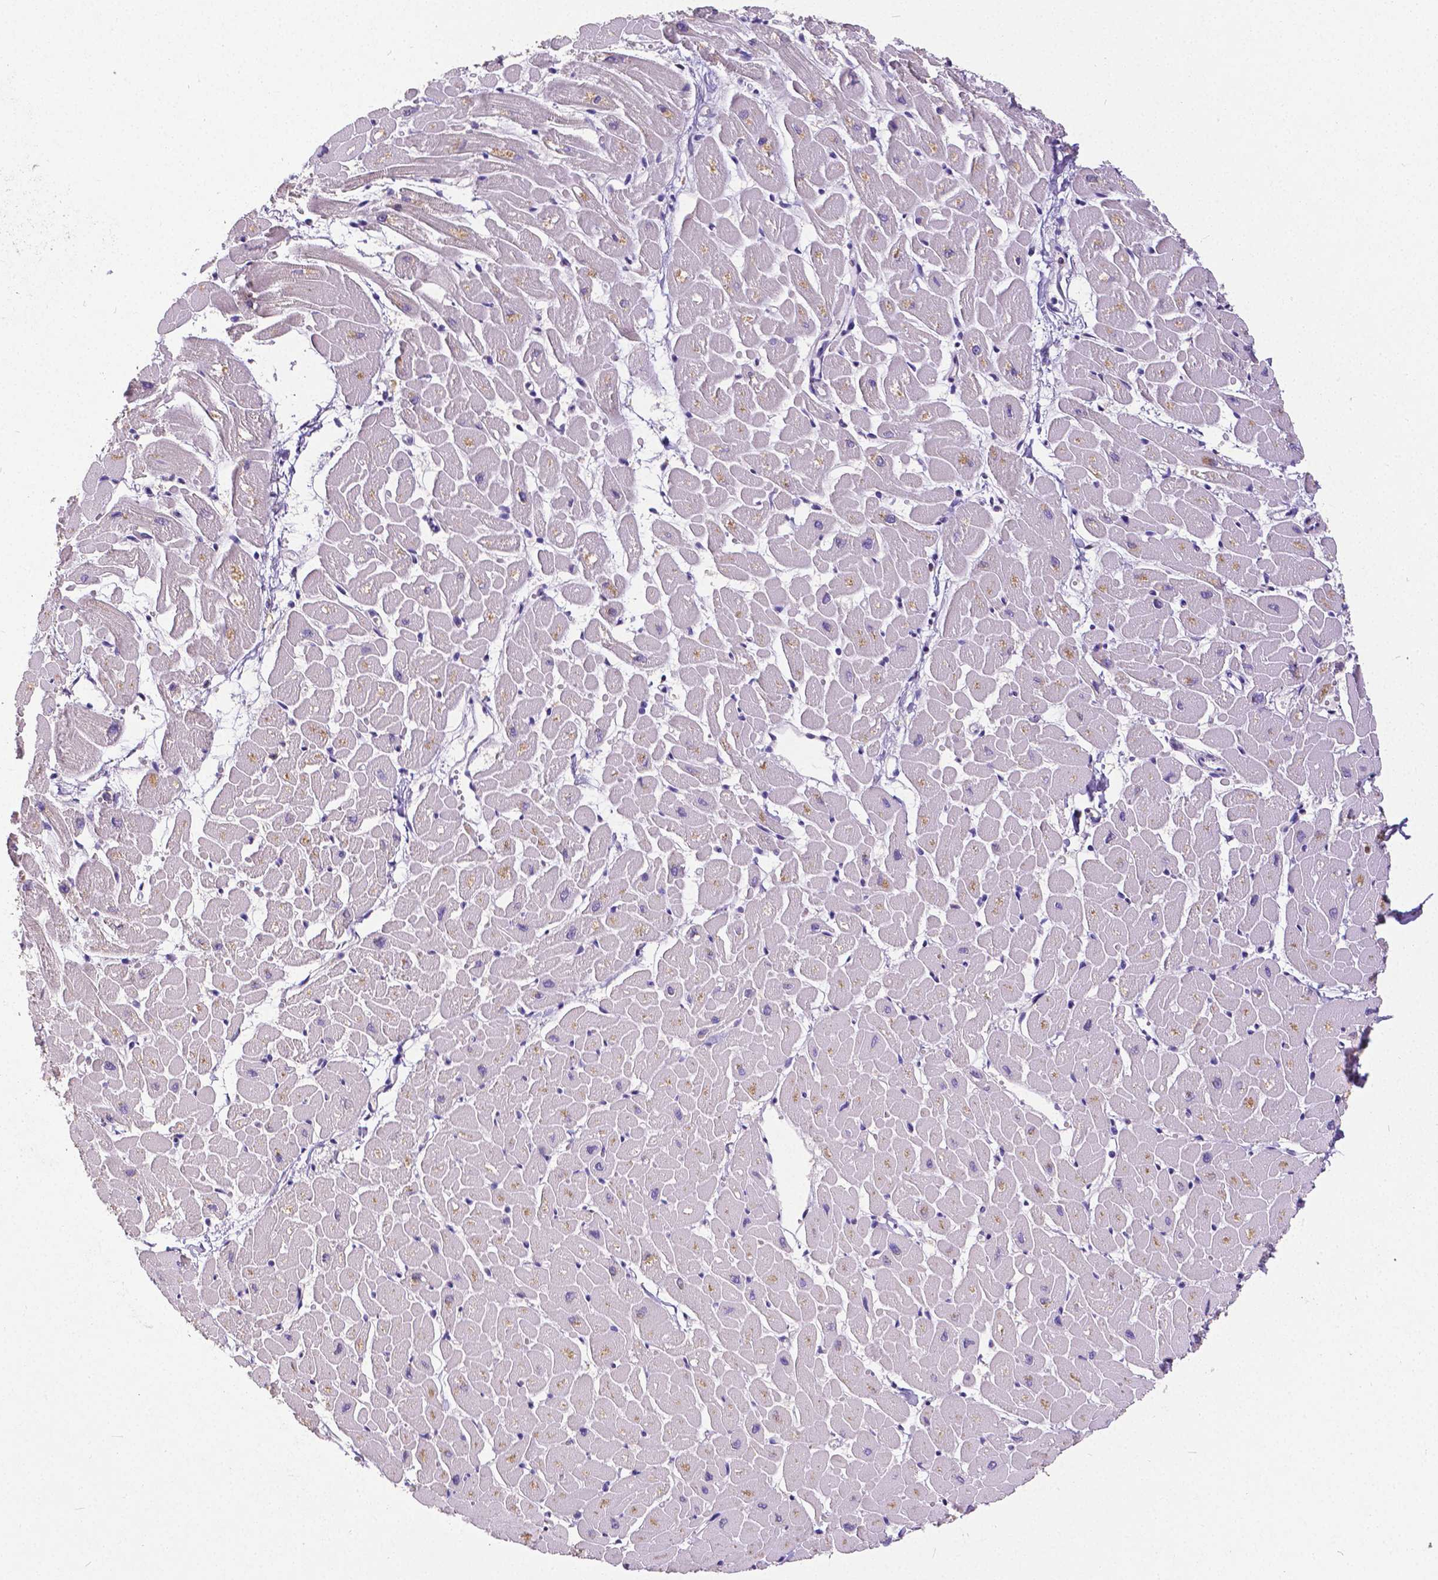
{"staining": {"intensity": "negative", "quantity": "none", "location": "none"}, "tissue": "heart muscle", "cell_type": "Cardiomyocytes", "image_type": "normal", "snomed": [{"axis": "morphology", "description": "Normal tissue, NOS"}, {"axis": "topography", "description": "Heart"}], "caption": "This is an immunohistochemistry (IHC) micrograph of unremarkable heart muscle. There is no expression in cardiomyocytes.", "gene": "CD4", "patient": {"sex": "male", "age": 57}}